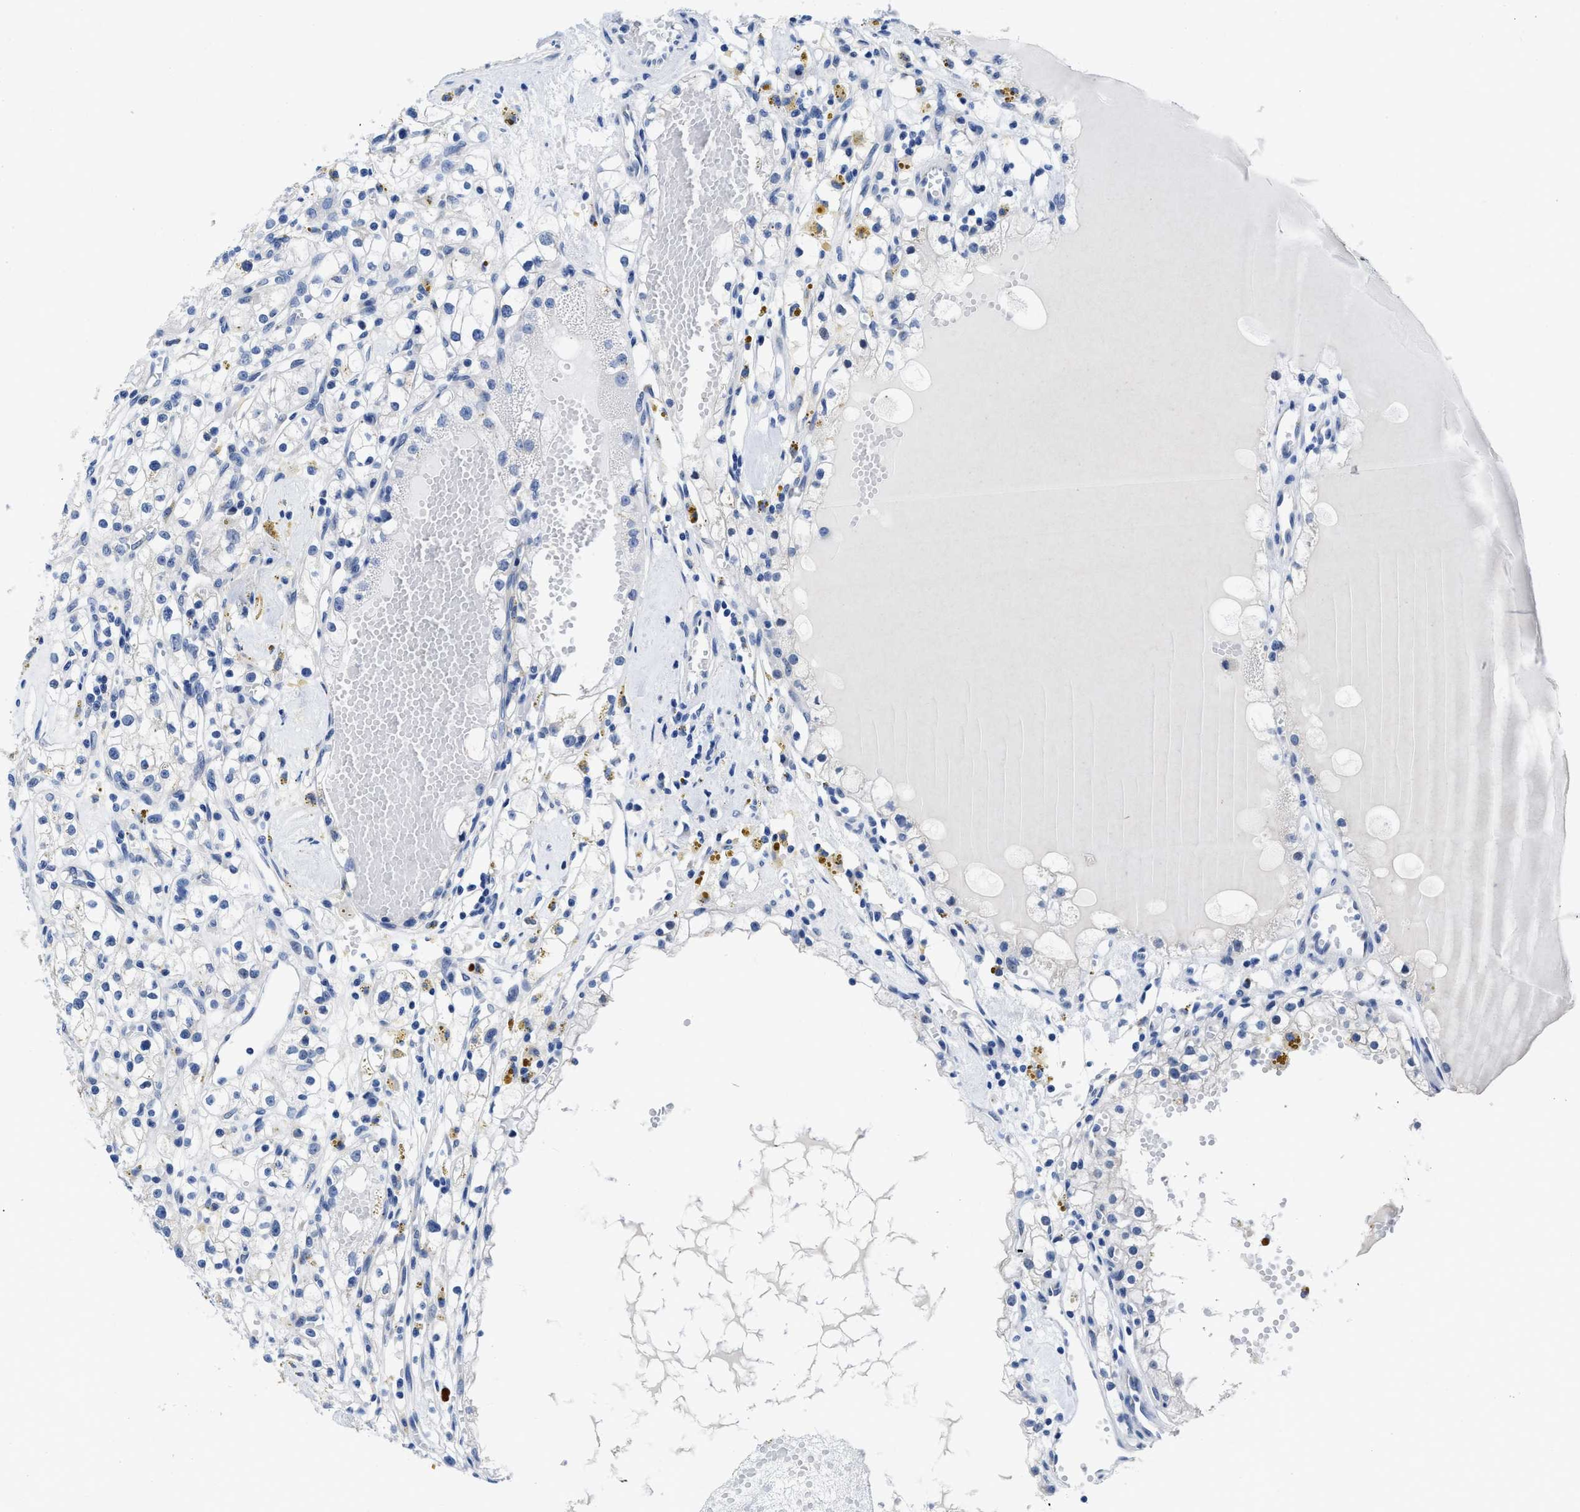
{"staining": {"intensity": "negative", "quantity": "none", "location": "none"}, "tissue": "renal cancer", "cell_type": "Tumor cells", "image_type": "cancer", "snomed": [{"axis": "morphology", "description": "Adenocarcinoma, NOS"}, {"axis": "topography", "description": "Kidney"}], "caption": "Immunohistochemistry image of neoplastic tissue: human adenocarcinoma (renal) stained with DAB reveals no significant protein positivity in tumor cells.", "gene": "HOOK1", "patient": {"sex": "male", "age": 56}}